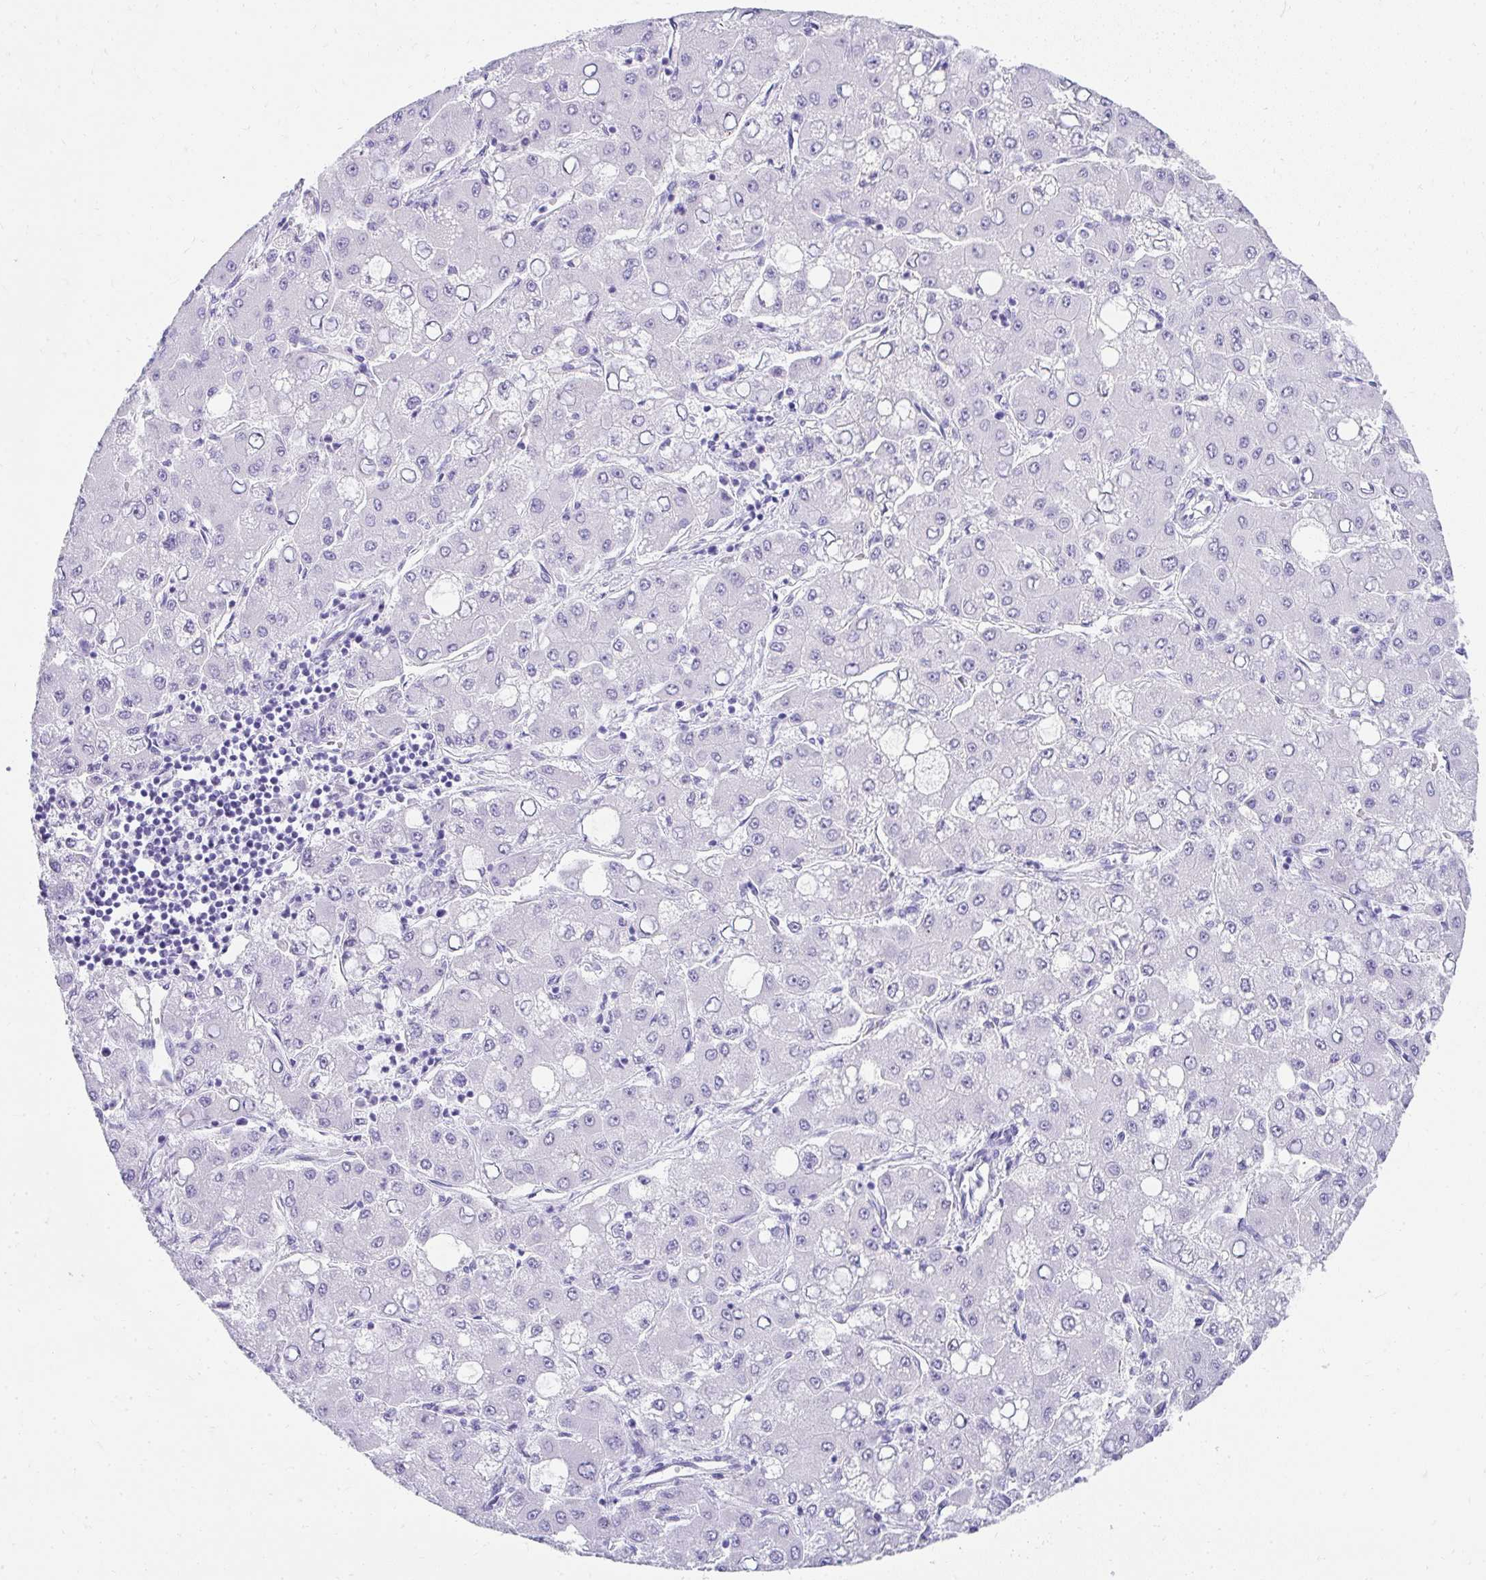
{"staining": {"intensity": "negative", "quantity": "none", "location": "none"}, "tissue": "liver cancer", "cell_type": "Tumor cells", "image_type": "cancer", "snomed": [{"axis": "morphology", "description": "Carcinoma, Hepatocellular, NOS"}, {"axis": "topography", "description": "Liver"}], "caption": "IHC photomicrograph of liver cancer stained for a protein (brown), which shows no staining in tumor cells.", "gene": "TNNT1", "patient": {"sex": "male", "age": 40}}